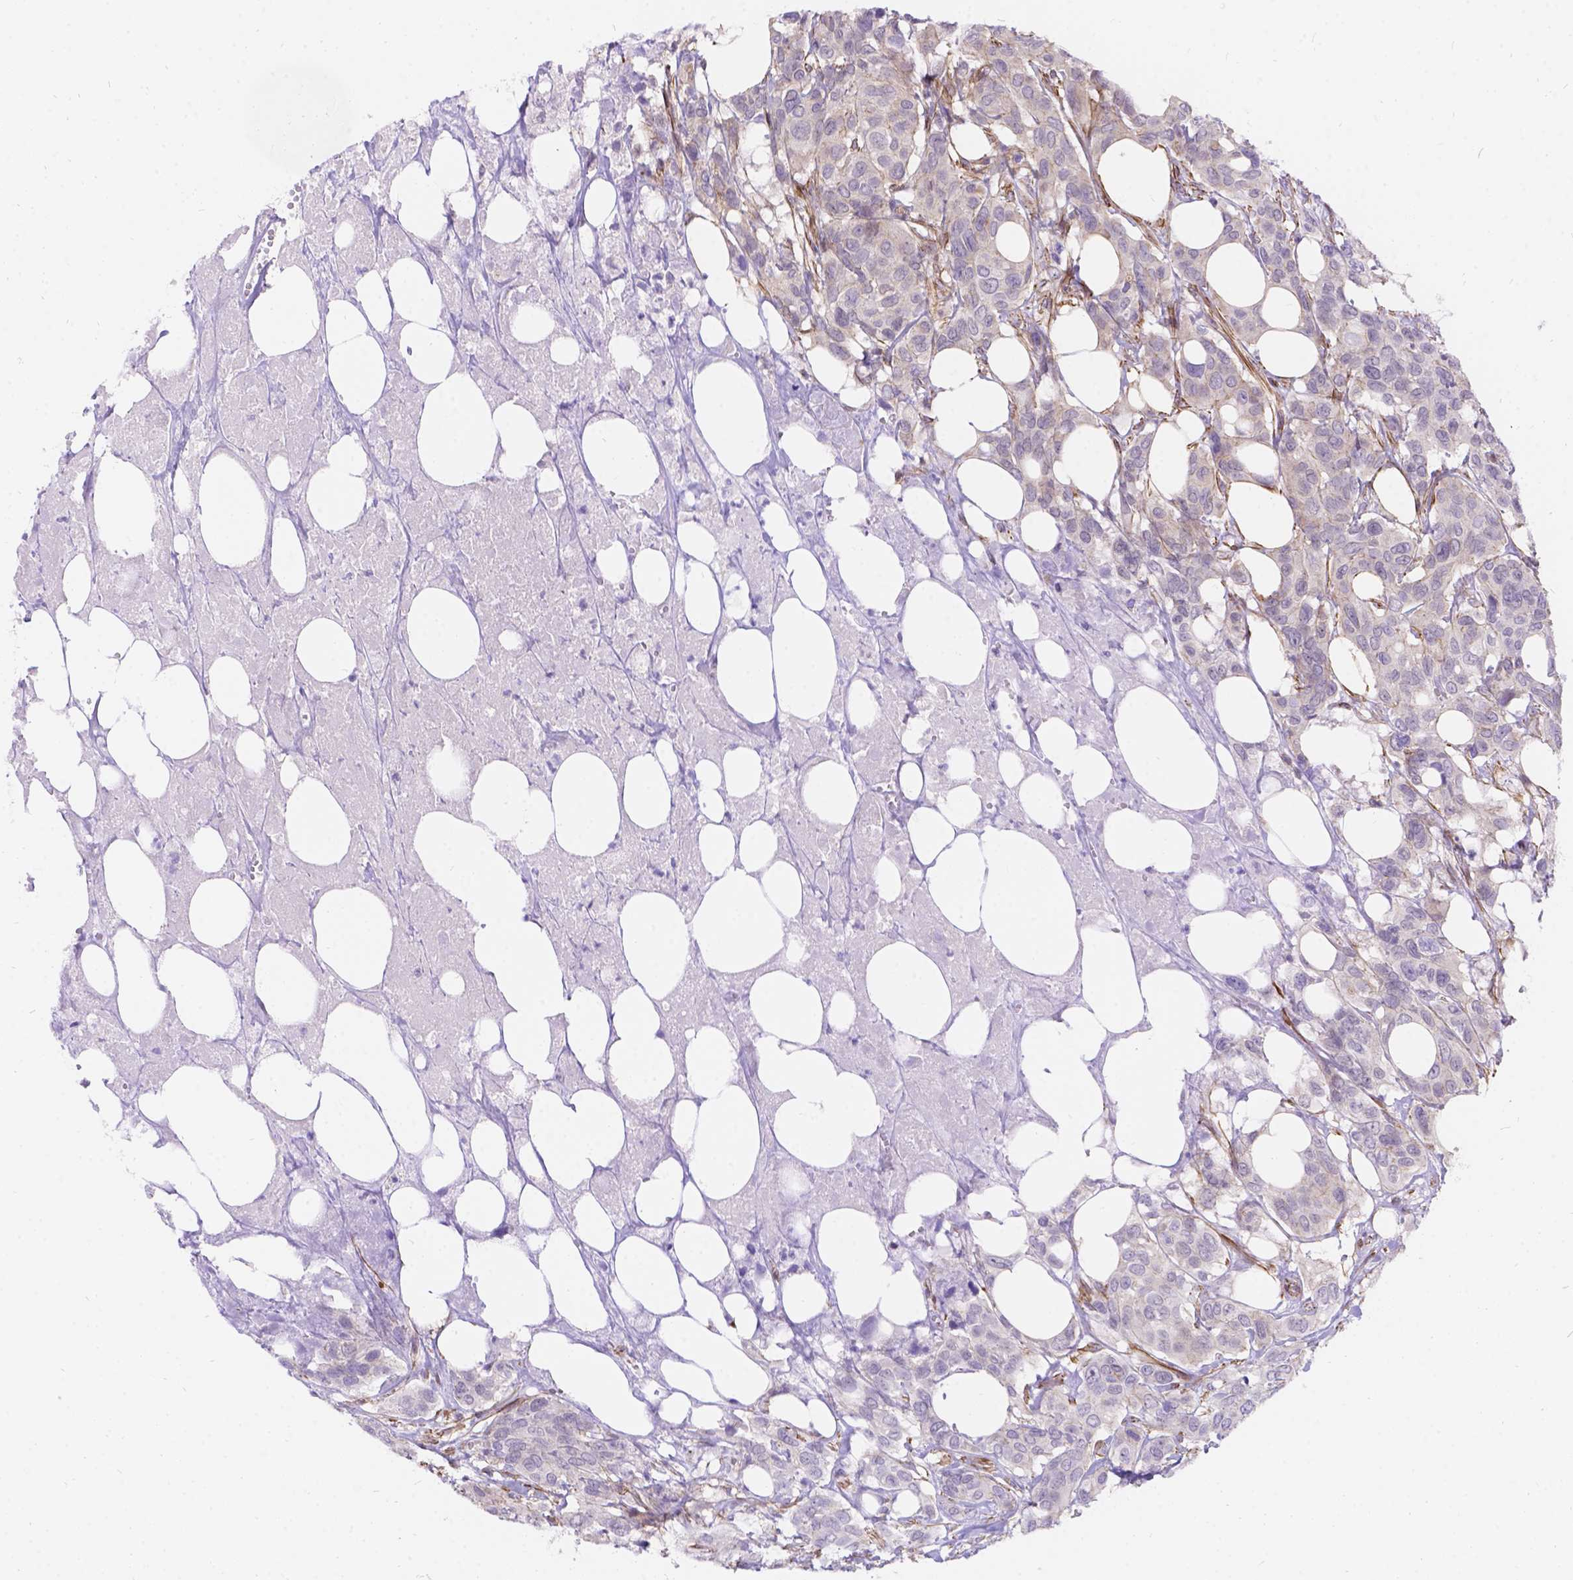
{"staining": {"intensity": "negative", "quantity": "none", "location": "none"}, "tissue": "urothelial cancer", "cell_type": "Tumor cells", "image_type": "cancer", "snomed": [{"axis": "morphology", "description": "Urothelial carcinoma, NOS"}, {"axis": "morphology", "description": "Urothelial carcinoma, High grade"}, {"axis": "topography", "description": "Urinary bladder"}], "caption": "The immunohistochemistry (IHC) photomicrograph has no significant positivity in tumor cells of urothelial carcinoma (high-grade) tissue.", "gene": "PALS1", "patient": {"sex": "male", "age": 63}}